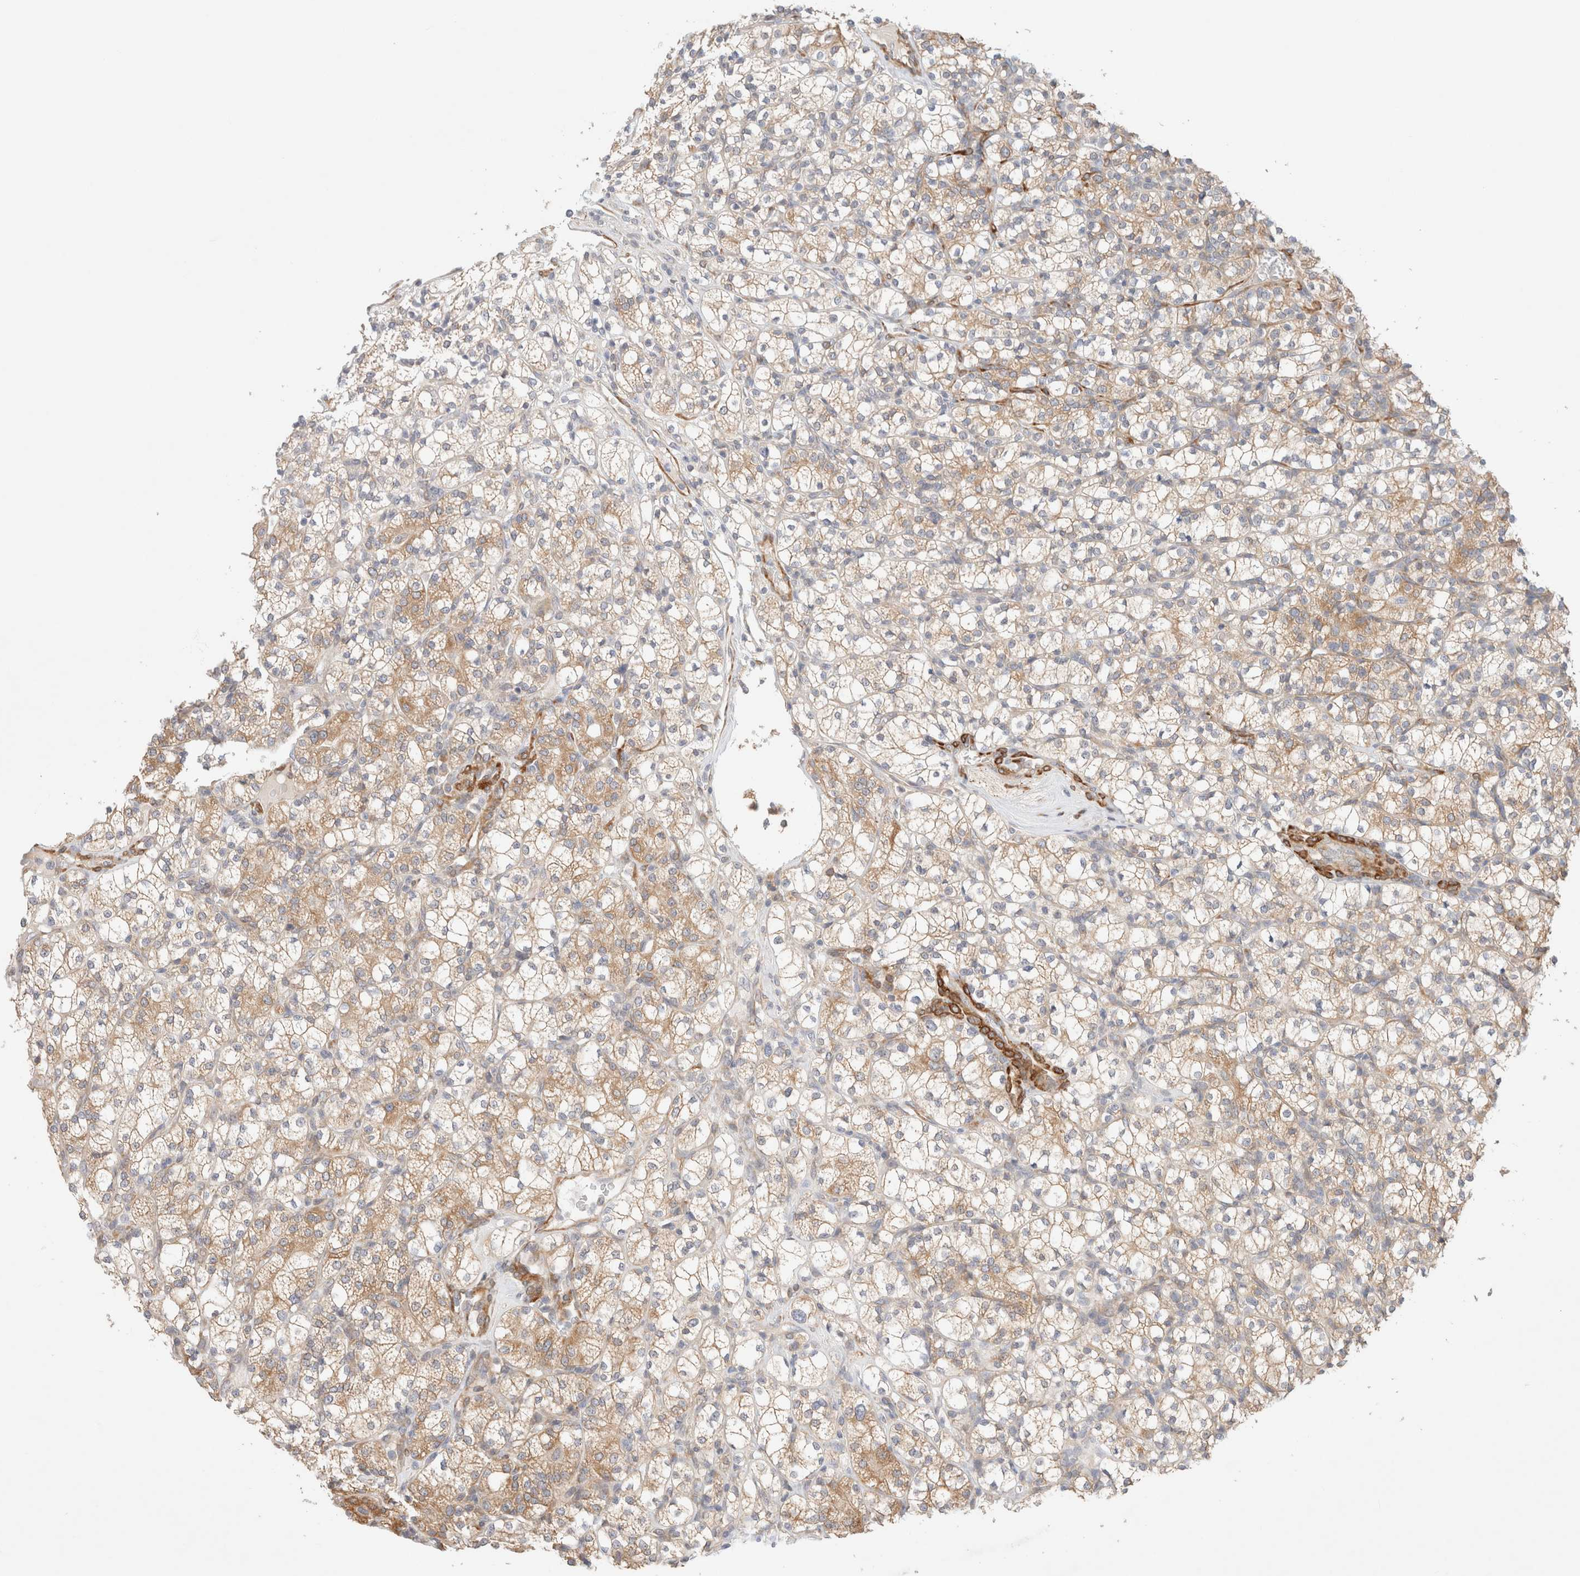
{"staining": {"intensity": "moderate", "quantity": "25%-75%", "location": "cytoplasmic/membranous"}, "tissue": "renal cancer", "cell_type": "Tumor cells", "image_type": "cancer", "snomed": [{"axis": "morphology", "description": "Adenocarcinoma, NOS"}, {"axis": "topography", "description": "Kidney"}], "caption": "Immunohistochemical staining of human renal adenocarcinoma displays medium levels of moderate cytoplasmic/membranous positivity in about 25%-75% of tumor cells.", "gene": "RRP15", "patient": {"sex": "male", "age": 77}}